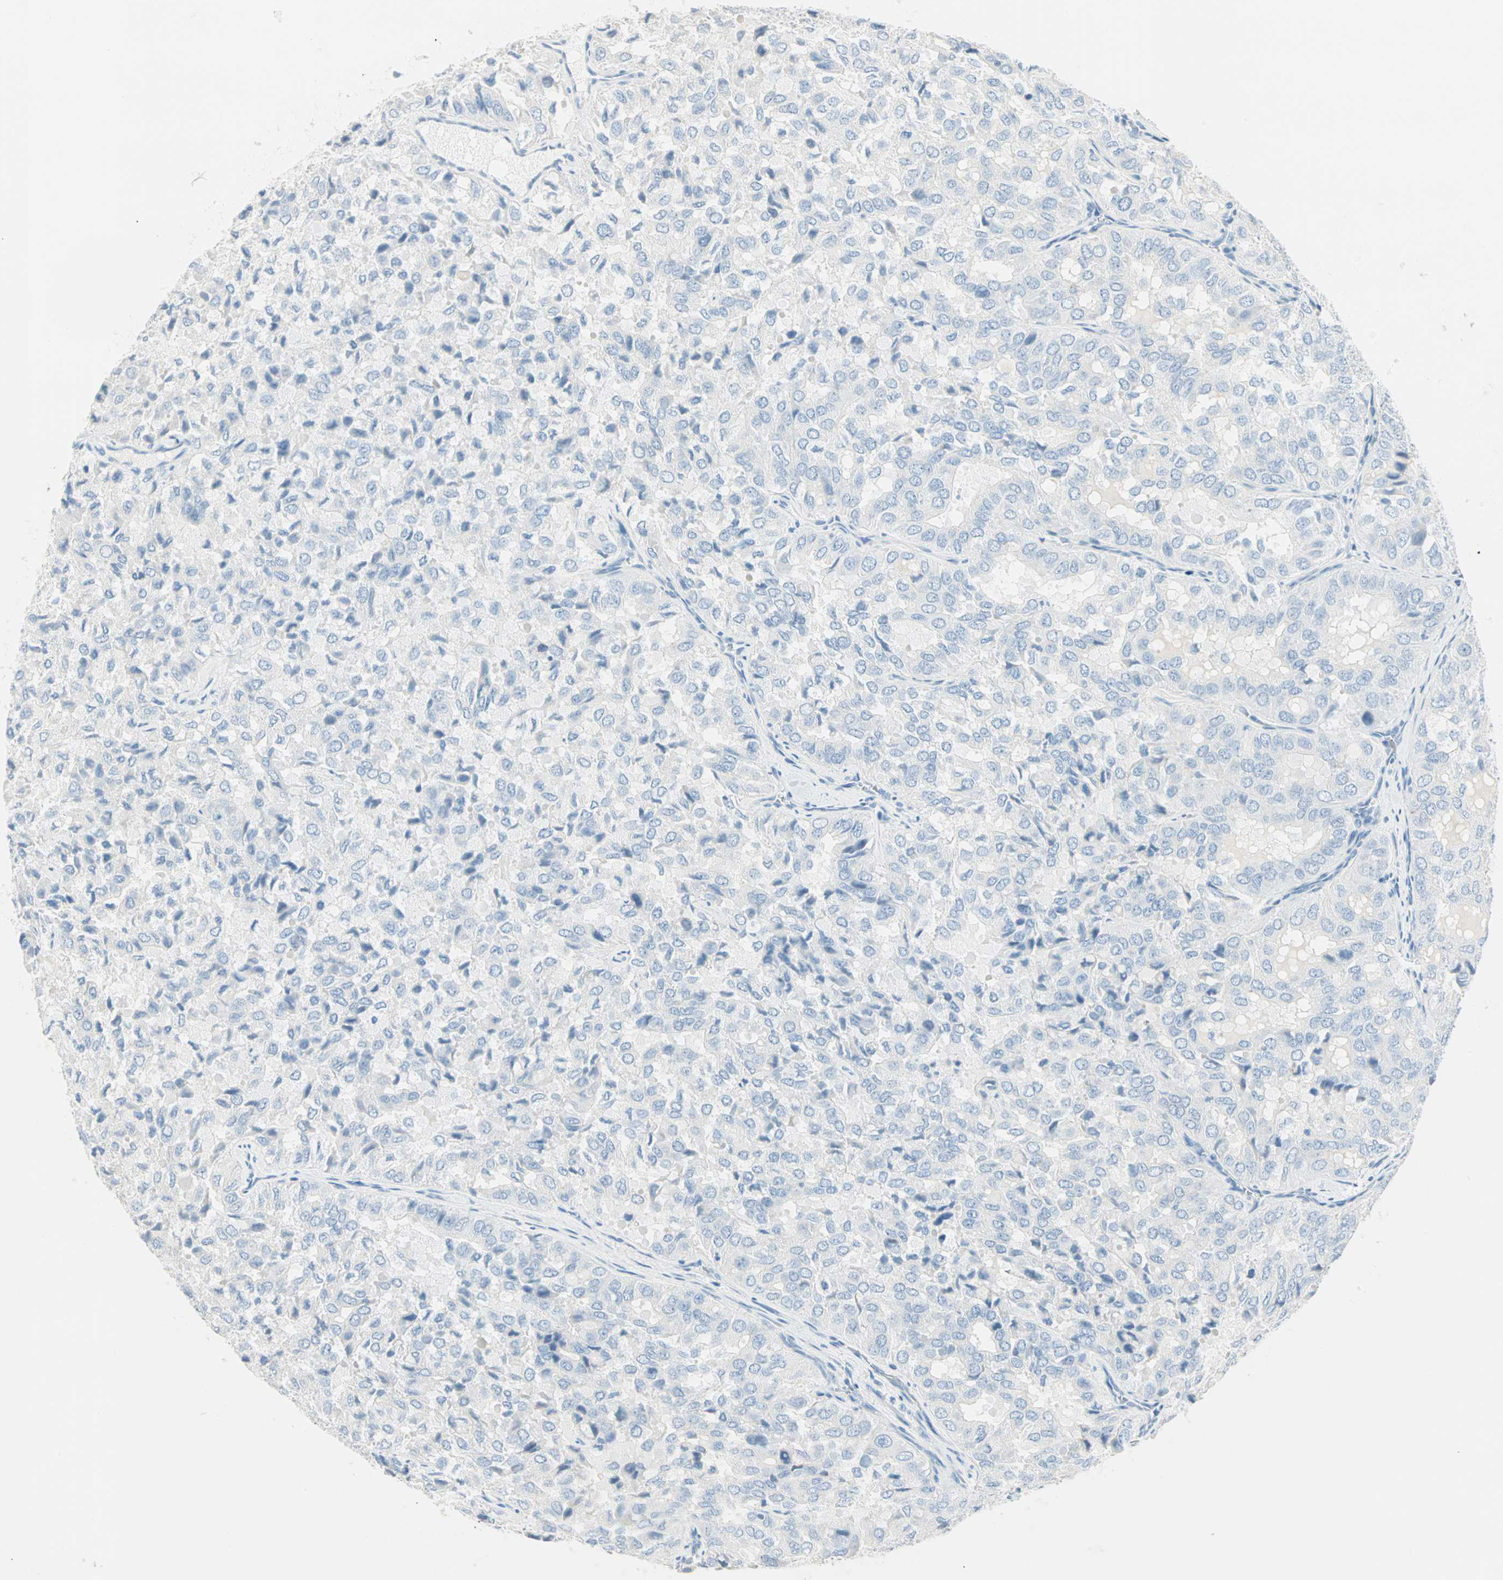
{"staining": {"intensity": "negative", "quantity": "none", "location": "none"}, "tissue": "thyroid cancer", "cell_type": "Tumor cells", "image_type": "cancer", "snomed": [{"axis": "morphology", "description": "Follicular adenoma carcinoma, NOS"}, {"axis": "topography", "description": "Thyroid gland"}], "caption": "High magnification brightfield microscopy of thyroid cancer stained with DAB (brown) and counterstained with hematoxylin (blue): tumor cells show no significant positivity.", "gene": "SULT1C2", "patient": {"sex": "male", "age": 75}}